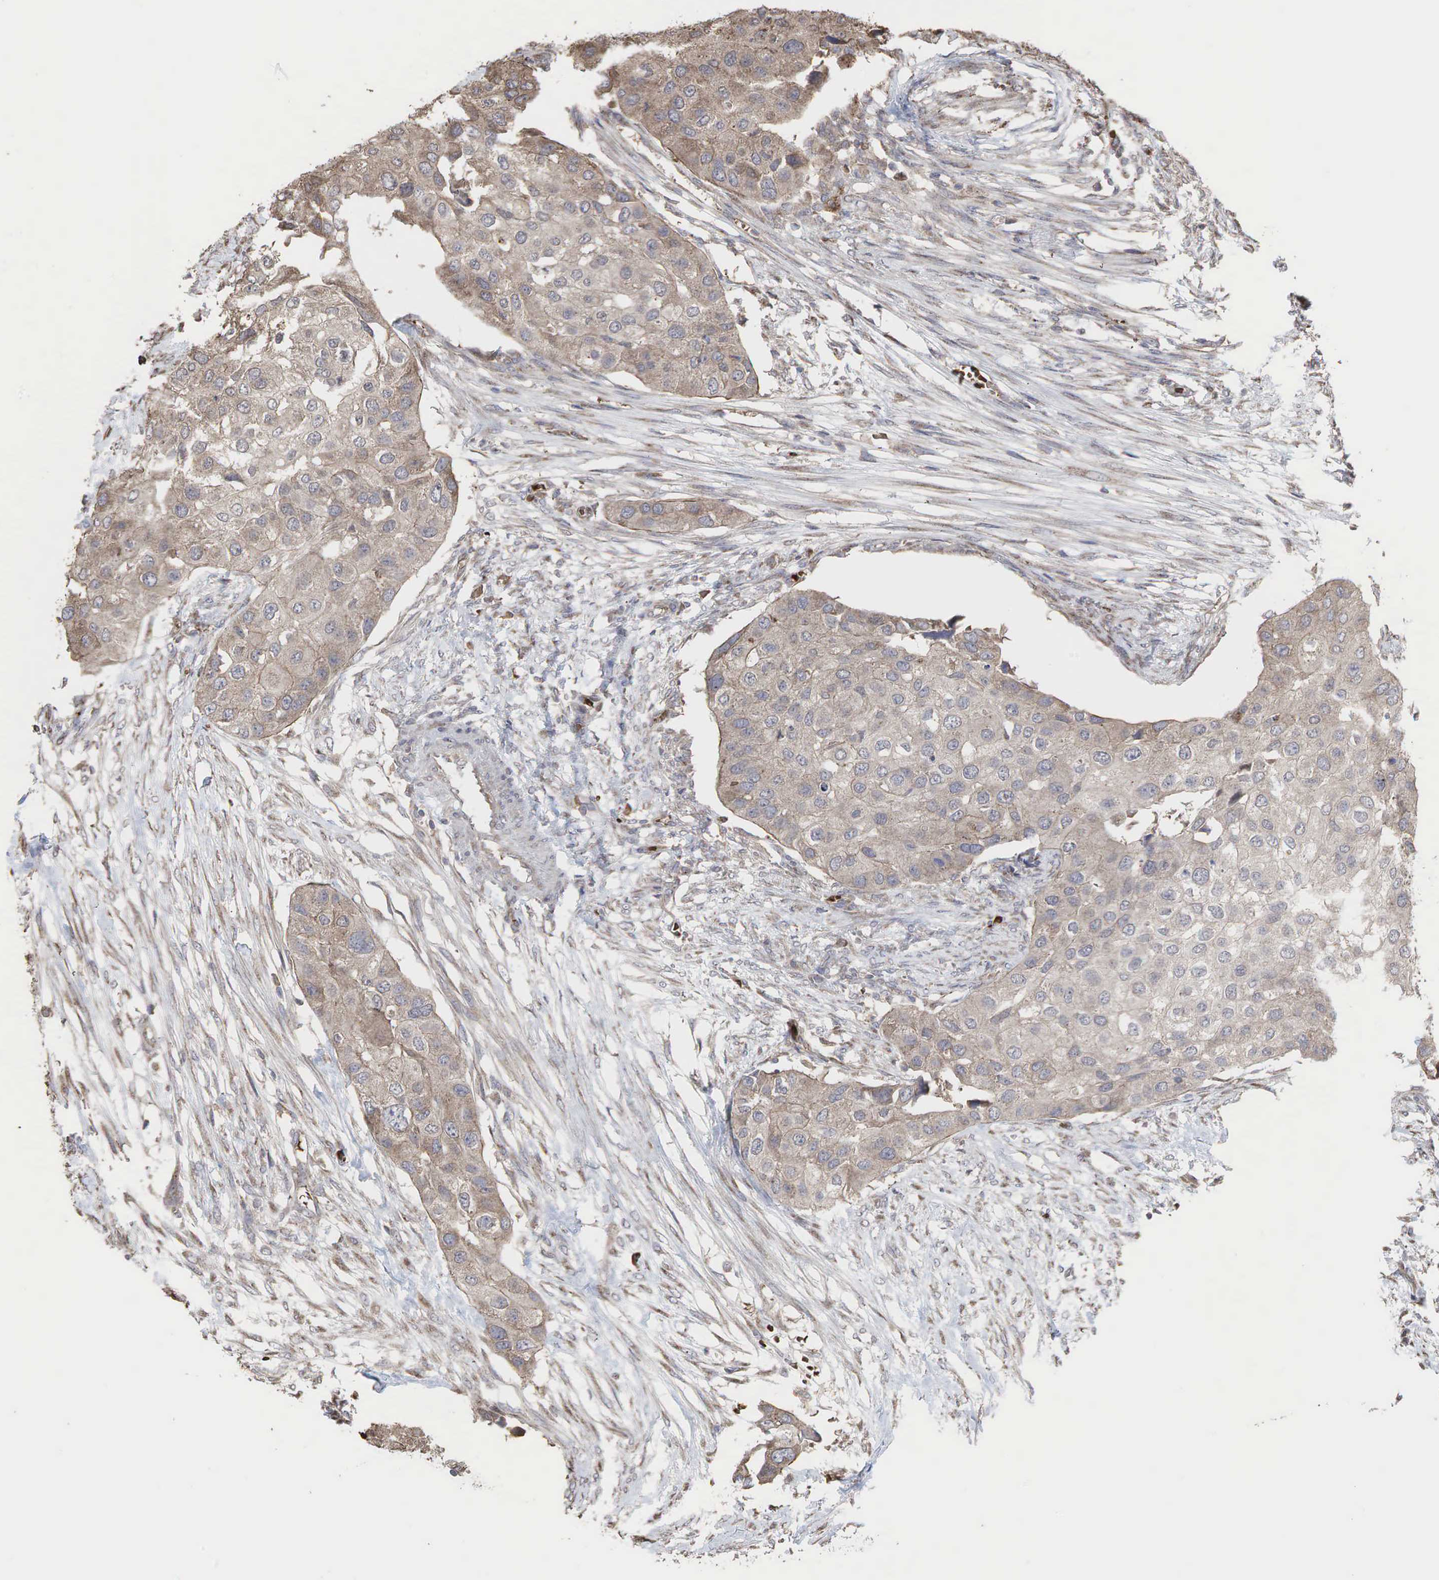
{"staining": {"intensity": "weak", "quantity": ">75%", "location": "cytoplasmic/membranous"}, "tissue": "urothelial cancer", "cell_type": "Tumor cells", "image_type": "cancer", "snomed": [{"axis": "morphology", "description": "Urothelial carcinoma, High grade"}, {"axis": "topography", "description": "Urinary bladder"}], "caption": "Immunohistochemical staining of high-grade urothelial carcinoma shows low levels of weak cytoplasmic/membranous protein positivity in approximately >75% of tumor cells.", "gene": "PABPC5", "patient": {"sex": "male", "age": 55}}